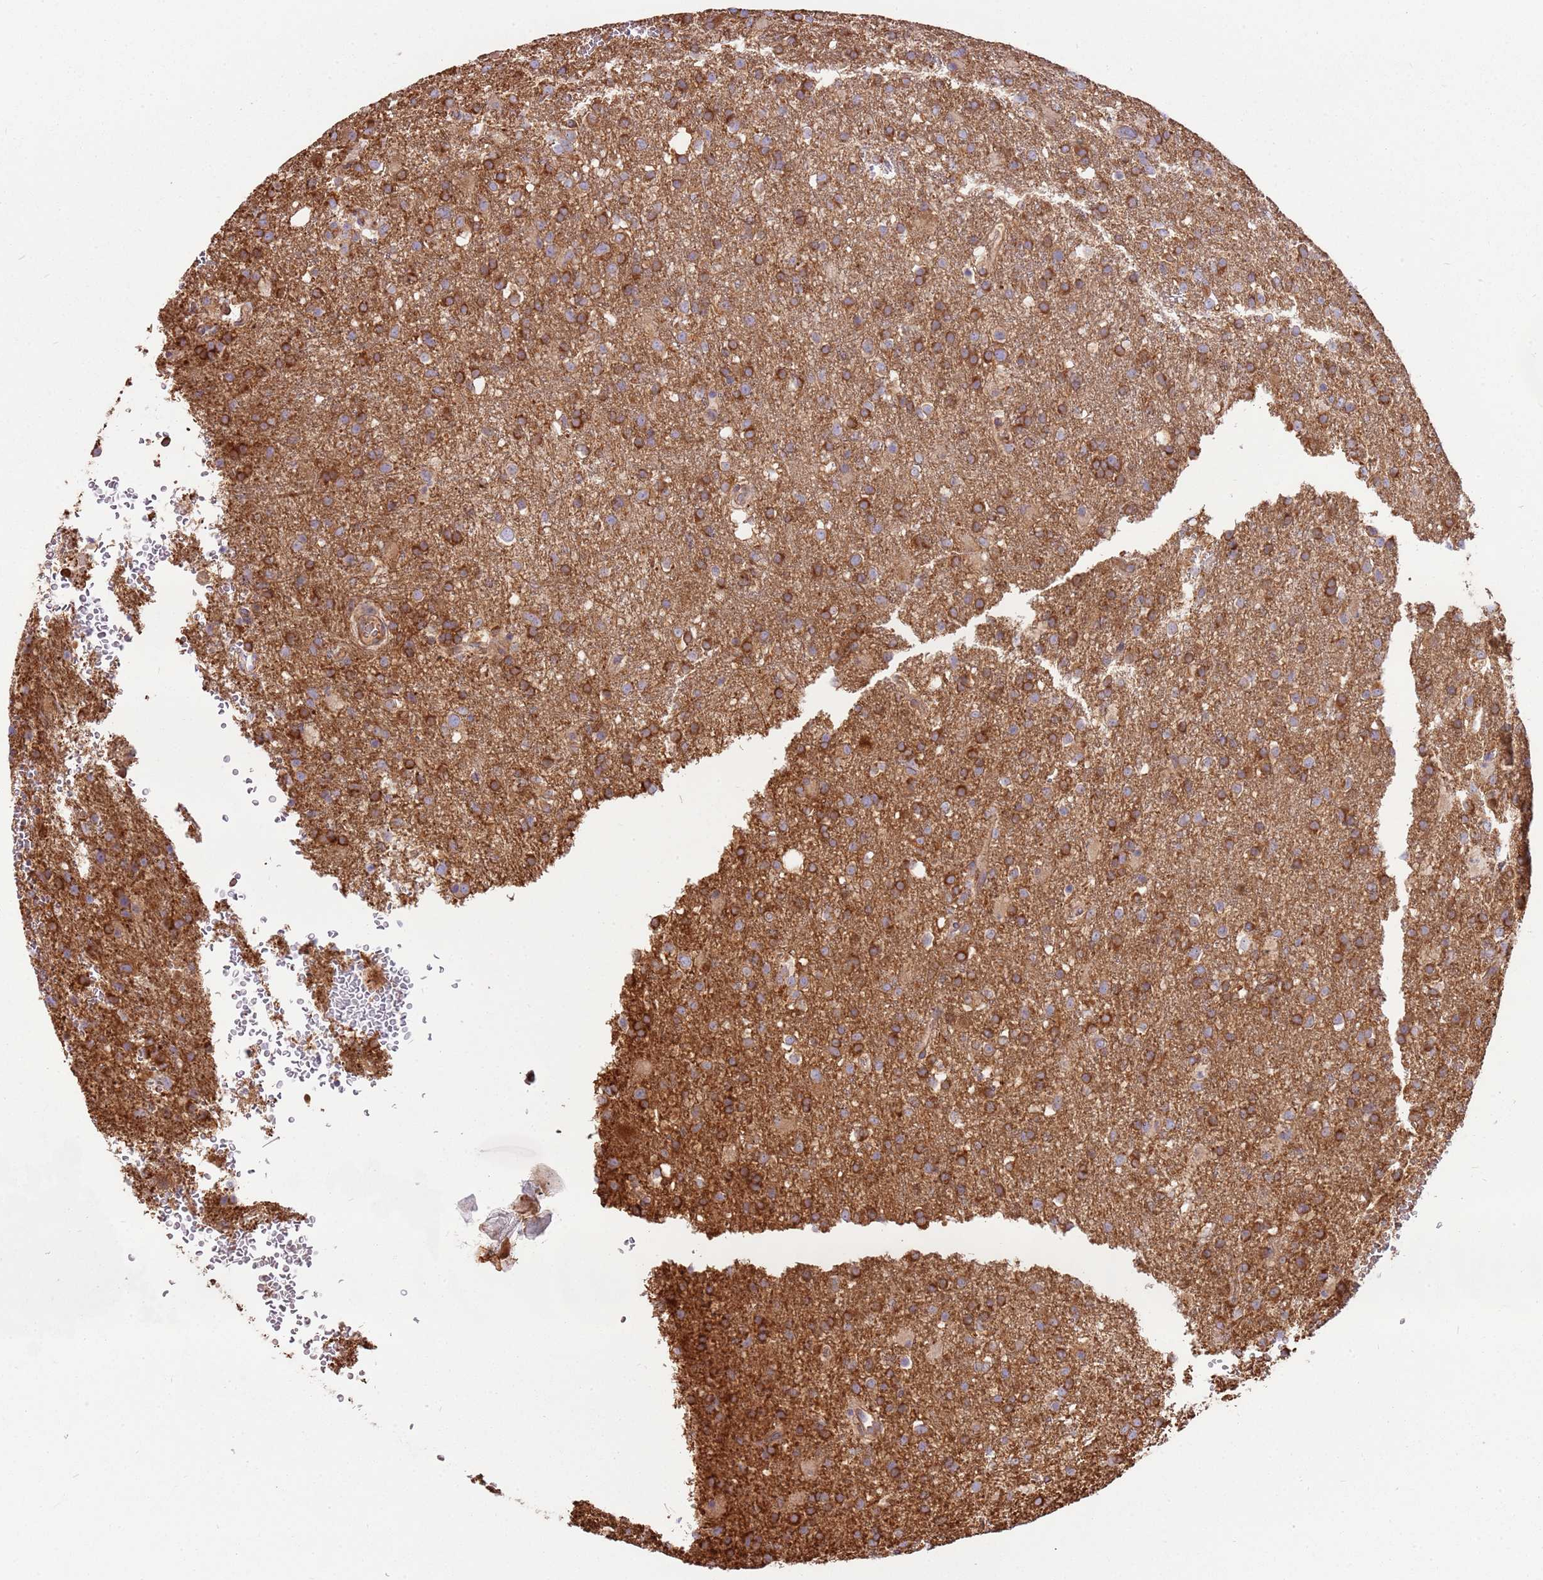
{"staining": {"intensity": "moderate", "quantity": ">75%", "location": "cytoplasmic/membranous"}, "tissue": "glioma", "cell_type": "Tumor cells", "image_type": "cancer", "snomed": [{"axis": "morphology", "description": "Glioma, malignant, High grade"}, {"axis": "topography", "description": "Brain"}], "caption": "Malignant glioma (high-grade) stained with a protein marker exhibits moderate staining in tumor cells.", "gene": "EMC1", "patient": {"sex": "female", "age": 74}}